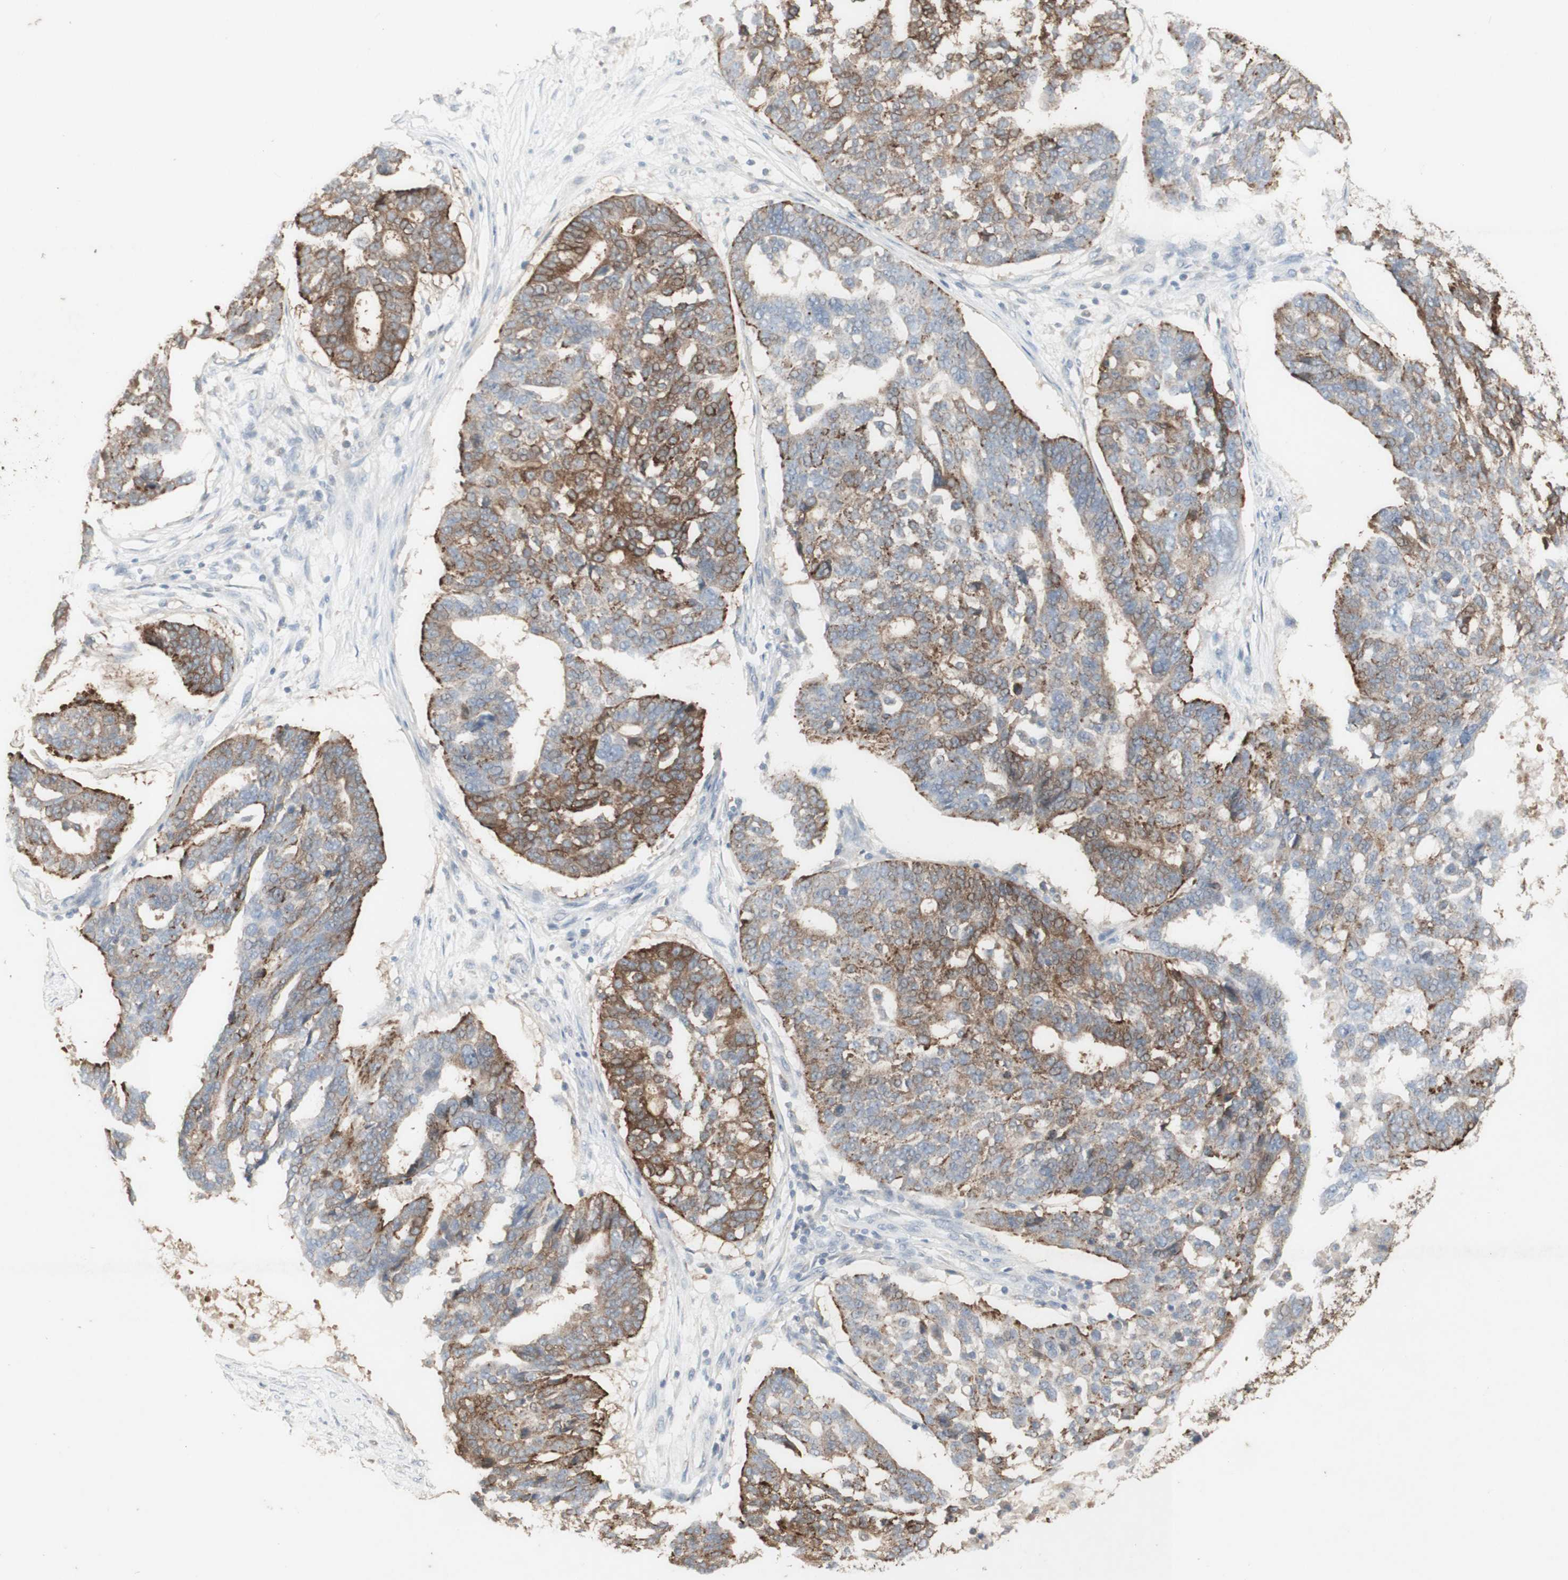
{"staining": {"intensity": "moderate", "quantity": "25%-75%", "location": "cytoplasmic/membranous"}, "tissue": "ovarian cancer", "cell_type": "Tumor cells", "image_type": "cancer", "snomed": [{"axis": "morphology", "description": "Cystadenocarcinoma, serous, NOS"}, {"axis": "topography", "description": "Ovary"}], "caption": "Ovarian cancer (serous cystadenocarcinoma) stained for a protein (brown) displays moderate cytoplasmic/membranous positive expression in approximately 25%-75% of tumor cells.", "gene": "ATP6V1B1", "patient": {"sex": "female", "age": 59}}